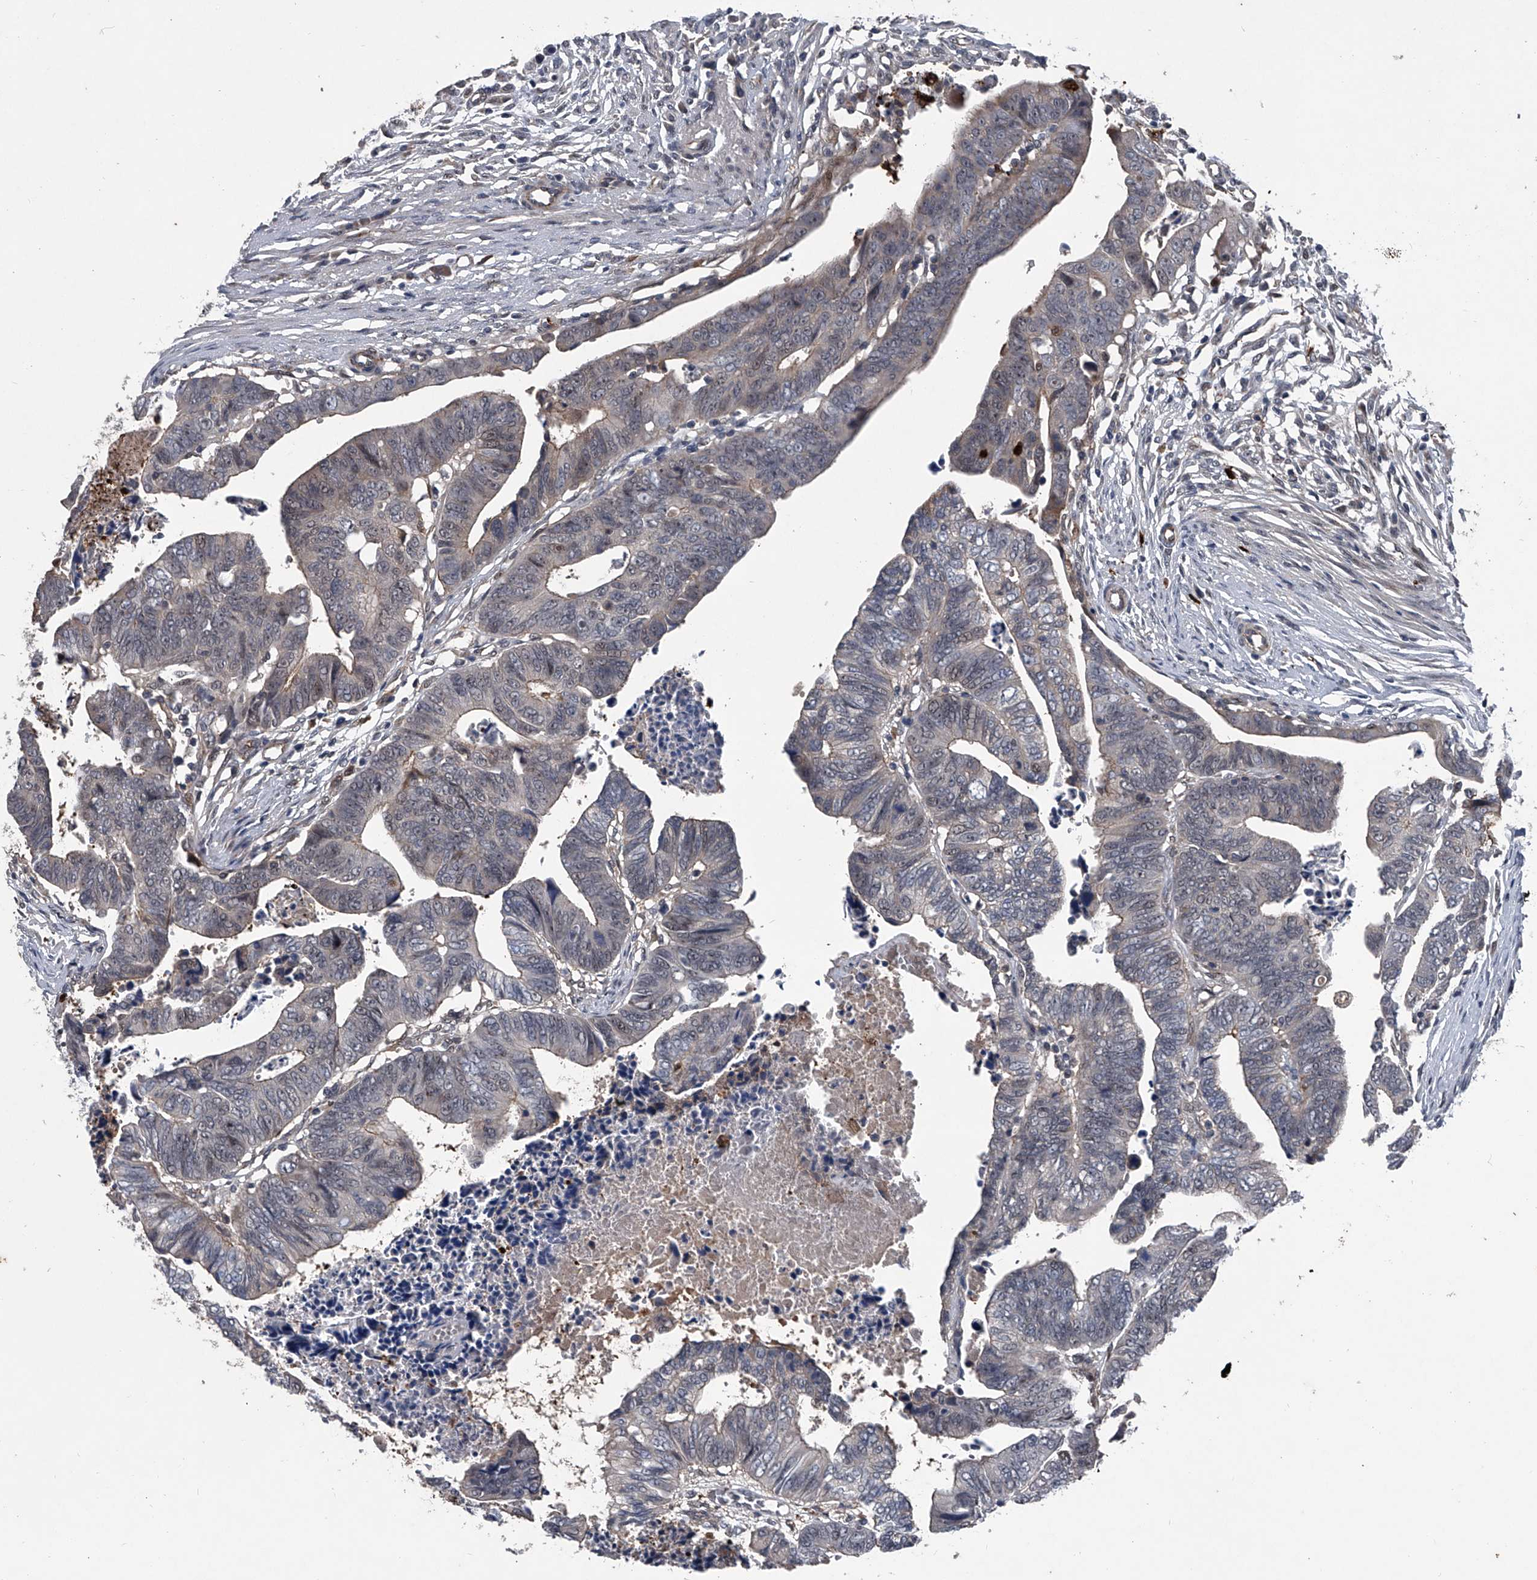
{"staining": {"intensity": "weak", "quantity": "<25%", "location": "cytoplasmic/membranous"}, "tissue": "colorectal cancer", "cell_type": "Tumor cells", "image_type": "cancer", "snomed": [{"axis": "morphology", "description": "Adenocarcinoma, NOS"}, {"axis": "topography", "description": "Rectum"}], "caption": "Tumor cells are negative for protein expression in human colorectal adenocarcinoma. (Stains: DAB IHC with hematoxylin counter stain, Microscopy: brightfield microscopy at high magnification).", "gene": "MAPKAP1", "patient": {"sex": "female", "age": 65}}